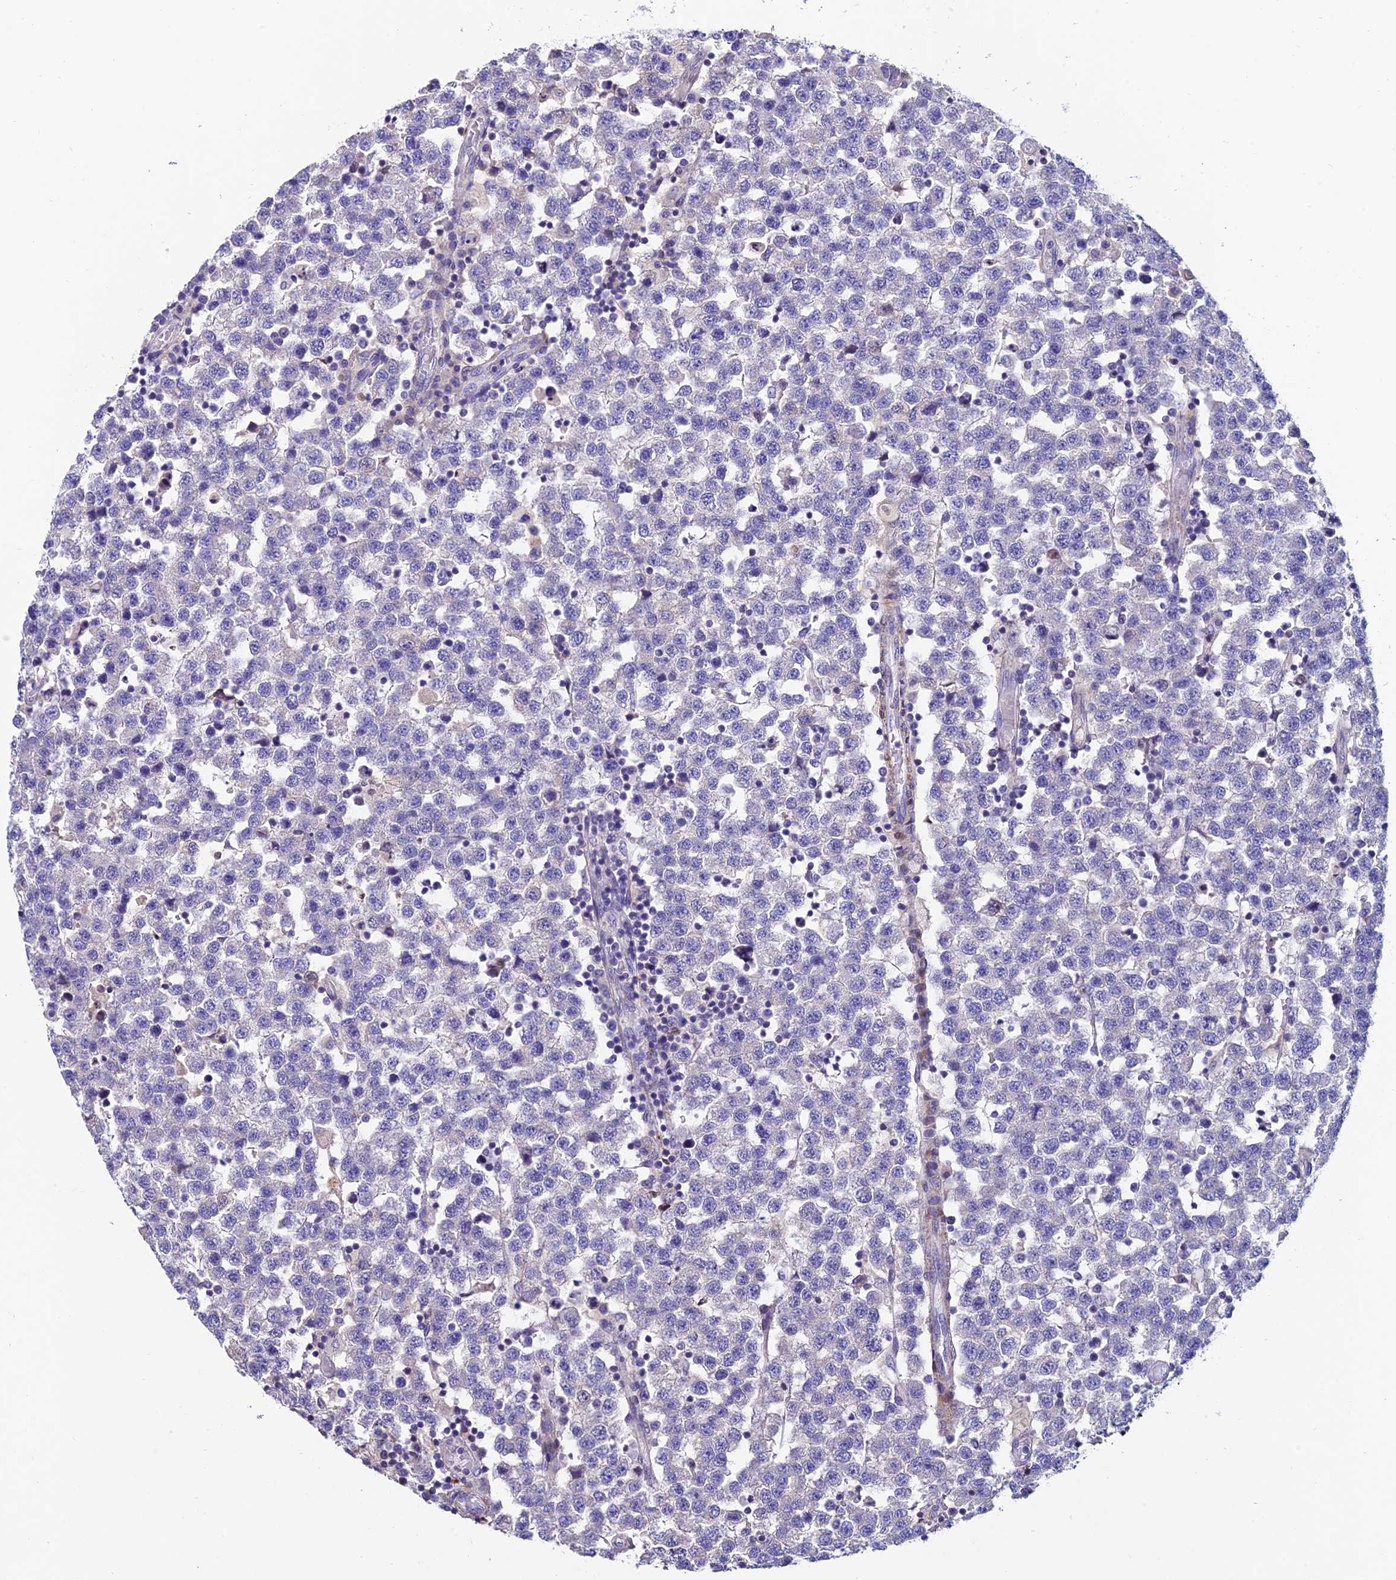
{"staining": {"intensity": "negative", "quantity": "none", "location": "none"}, "tissue": "testis cancer", "cell_type": "Tumor cells", "image_type": "cancer", "snomed": [{"axis": "morphology", "description": "Seminoma, NOS"}, {"axis": "topography", "description": "Testis"}], "caption": "Testis cancer was stained to show a protein in brown. There is no significant positivity in tumor cells. Nuclei are stained in blue.", "gene": "FAM178B", "patient": {"sex": "male", "age": 34}}